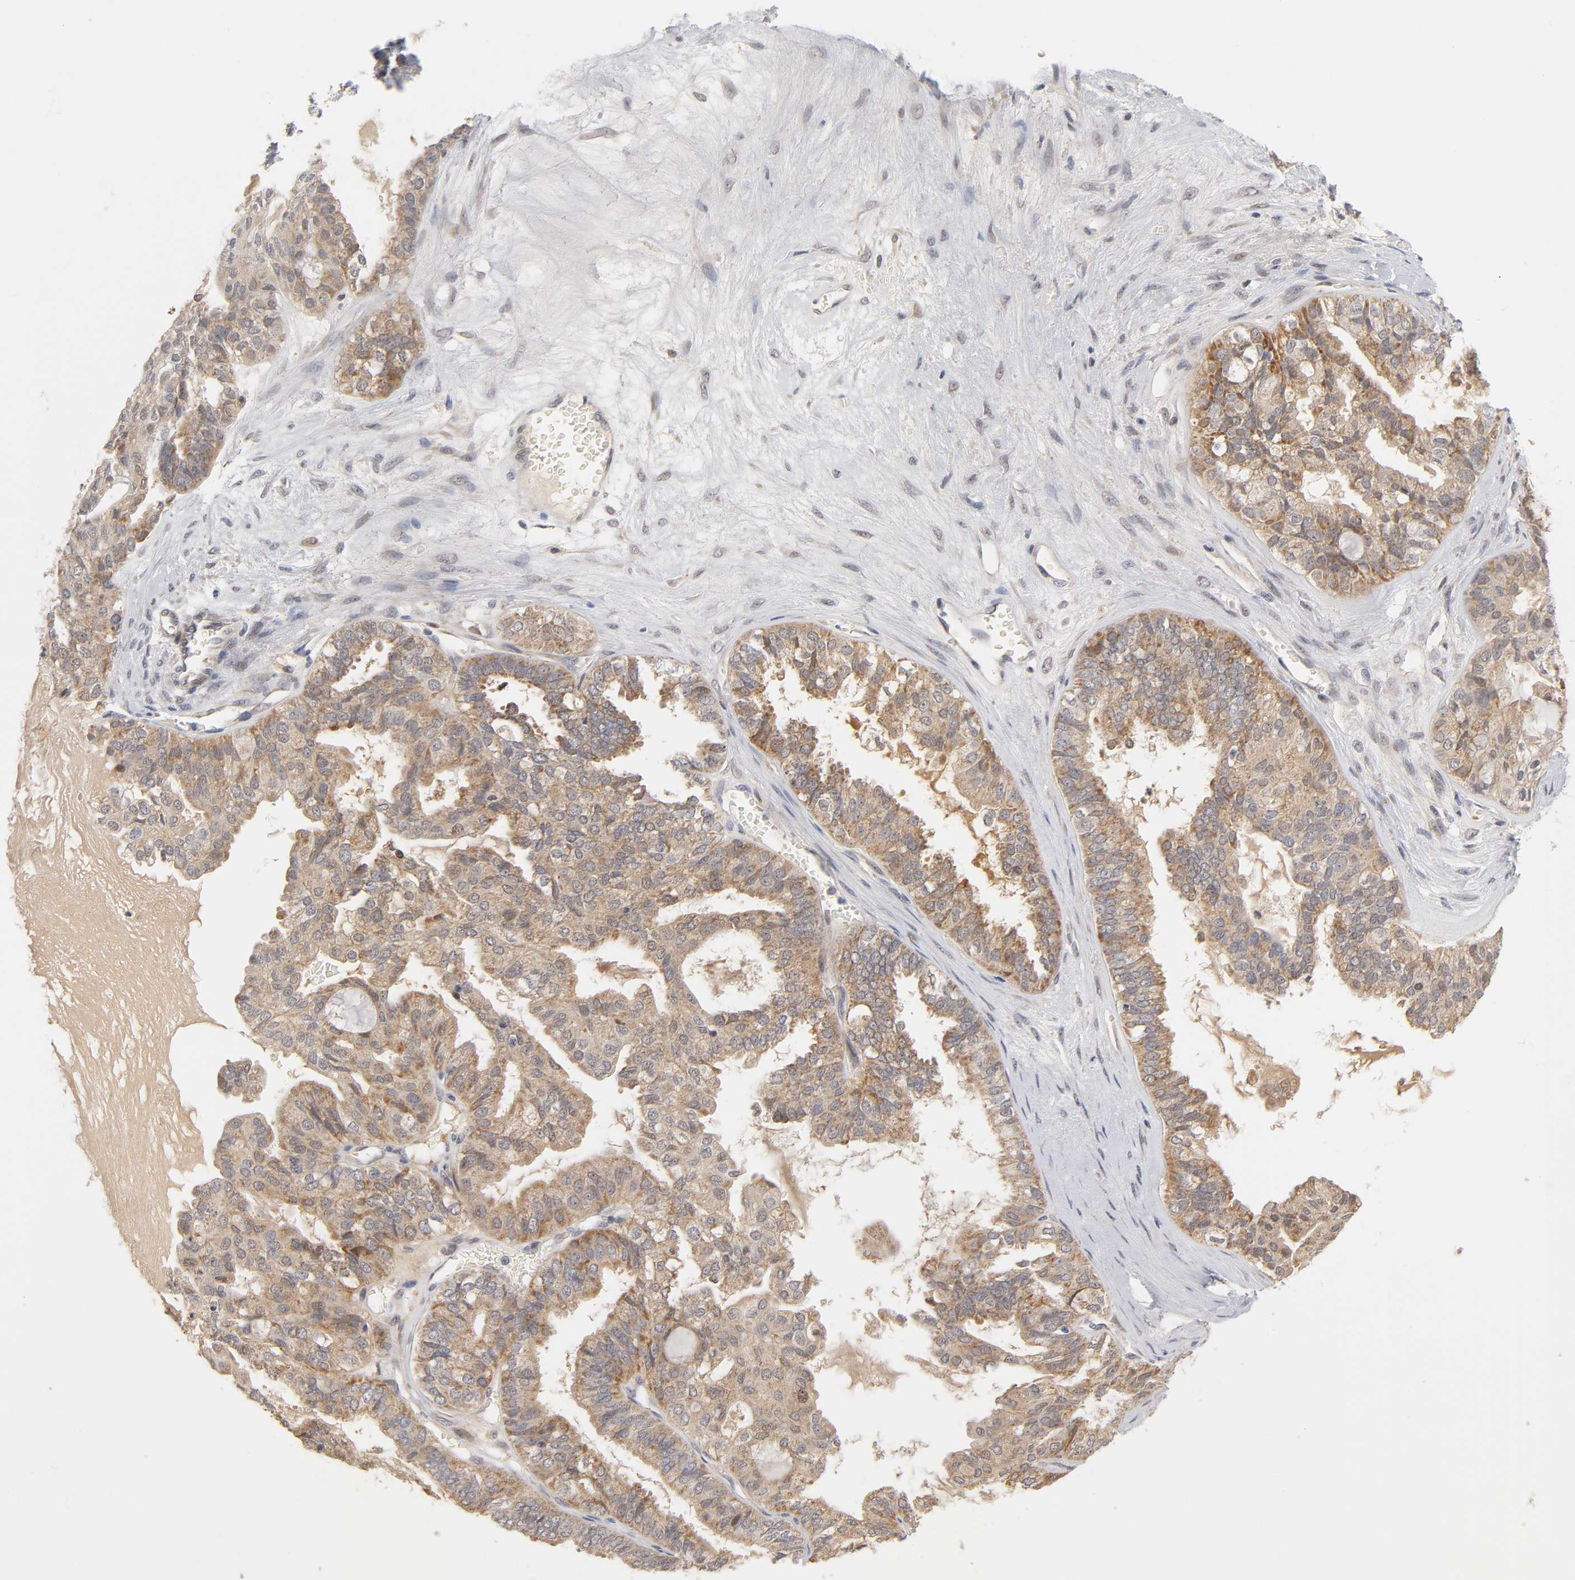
{"staining": {"intensity": "moderate", "quantity": ">75%", "location": "cytoplasmic/membranous,nuclear"}, "tissue": "ovarian cancer", "cell_type": "Tumor cells", "image_type": "cancer", "snomed": [{"axis": "morphology", "description": "Carcinoma, NOS"}, {"axis": "morphology", "description": "Carcinoma, endometroid"}, {"axis": "topography", "description": "Ovary"}], "caption": "Ovarian carcinoma tissue exhibits moderate cytoplasmic/membranous and nuclear expression in about >75% of tumor cells", "gene": "GSTZ1", "patient": {"sex": "female", "age": 50}}